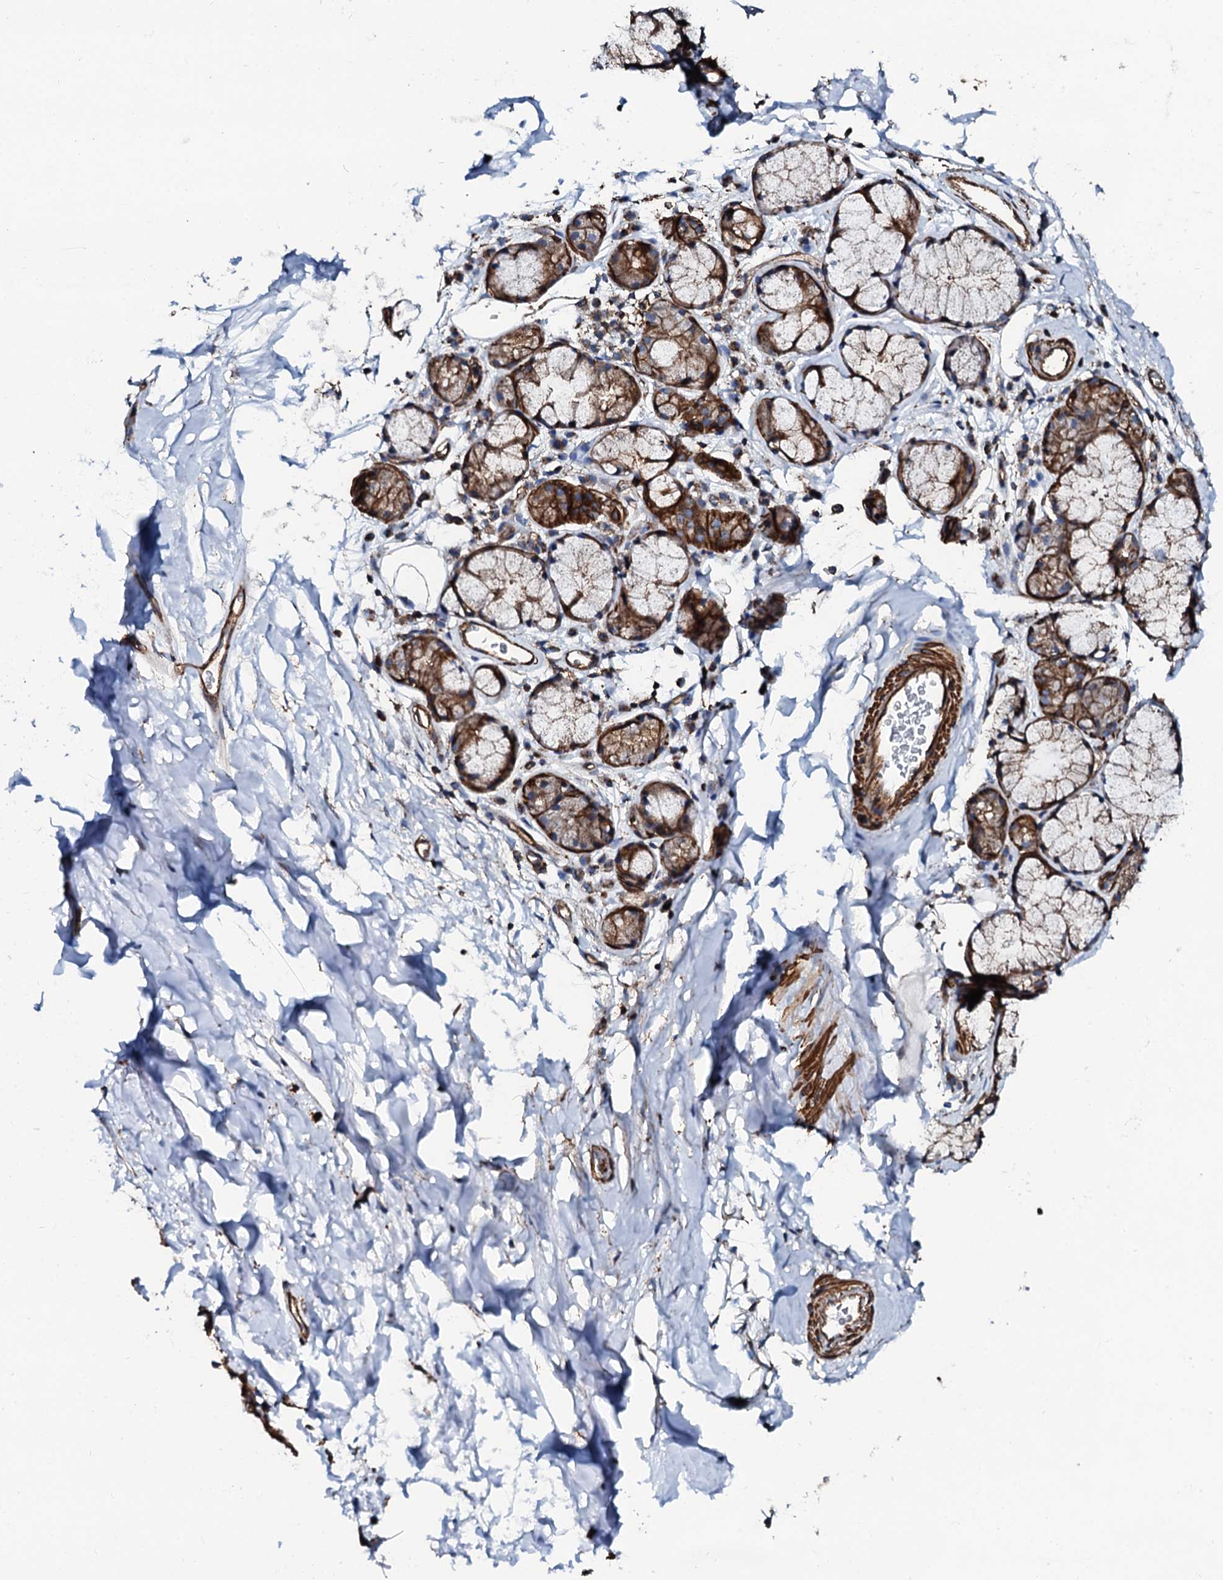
{"staining": {"intensity": "moderate", "quantity": ">75%", "location": "cytoplasmic/membranous"}, "tissue": "adipose tissue", "cell_type": "Adipocytes", "image_type": "normal", "snomed": [{"axis": "morphology", "description": "Normal tissue, NOS"}, {"axis": "topography", "description": "Lymph node"}, {"axis": "topography", "description": "Bronchus"}], "caption": "Protein expression analysis of normal adipose tissue displays moderate cytoplasmic/membranous positivity in approximately >75% of adipocytes.", "gene": "INTS10", "patient": {"sex": "male", "age": 63}}